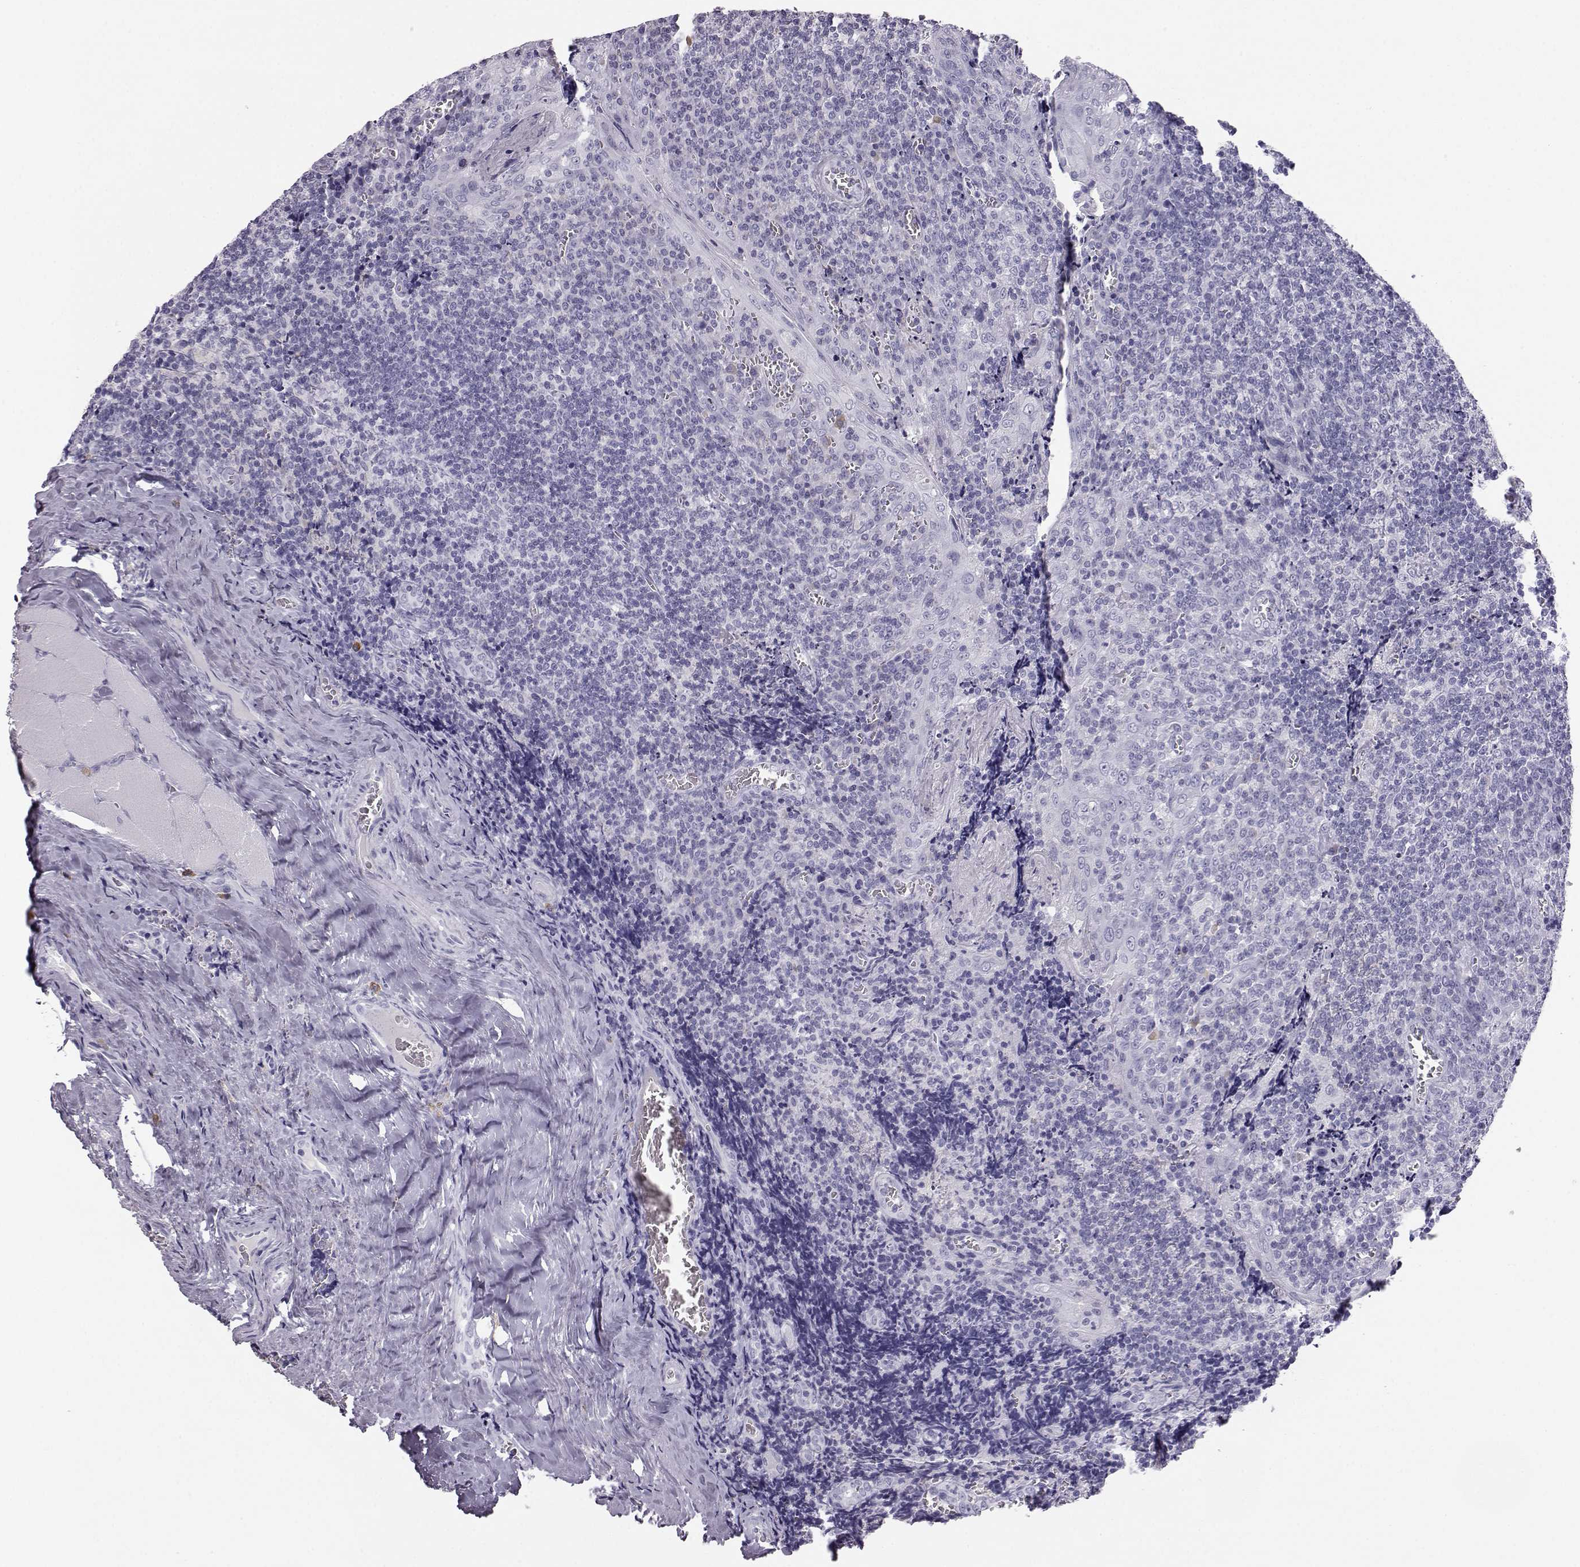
{"staining": {"intensity": "negative", "quantity": "none", "location": "none"}, "tissue": "tonsil", "cell_type": "Germinal center cells", "image_type": "normal", "snomed": [{"axis": "morphology", "description": "Normal tissue, NOS"}, {"axis": "morphology", "description": "Inflammation, NOS"}, {"axis": "topography", "description": "Tonsil"}], "caption": "Germinal center cells show no significant staining in normal tonsil.", "gene": "ITLN1", "patient": {"sex": "female", "age": 31}}